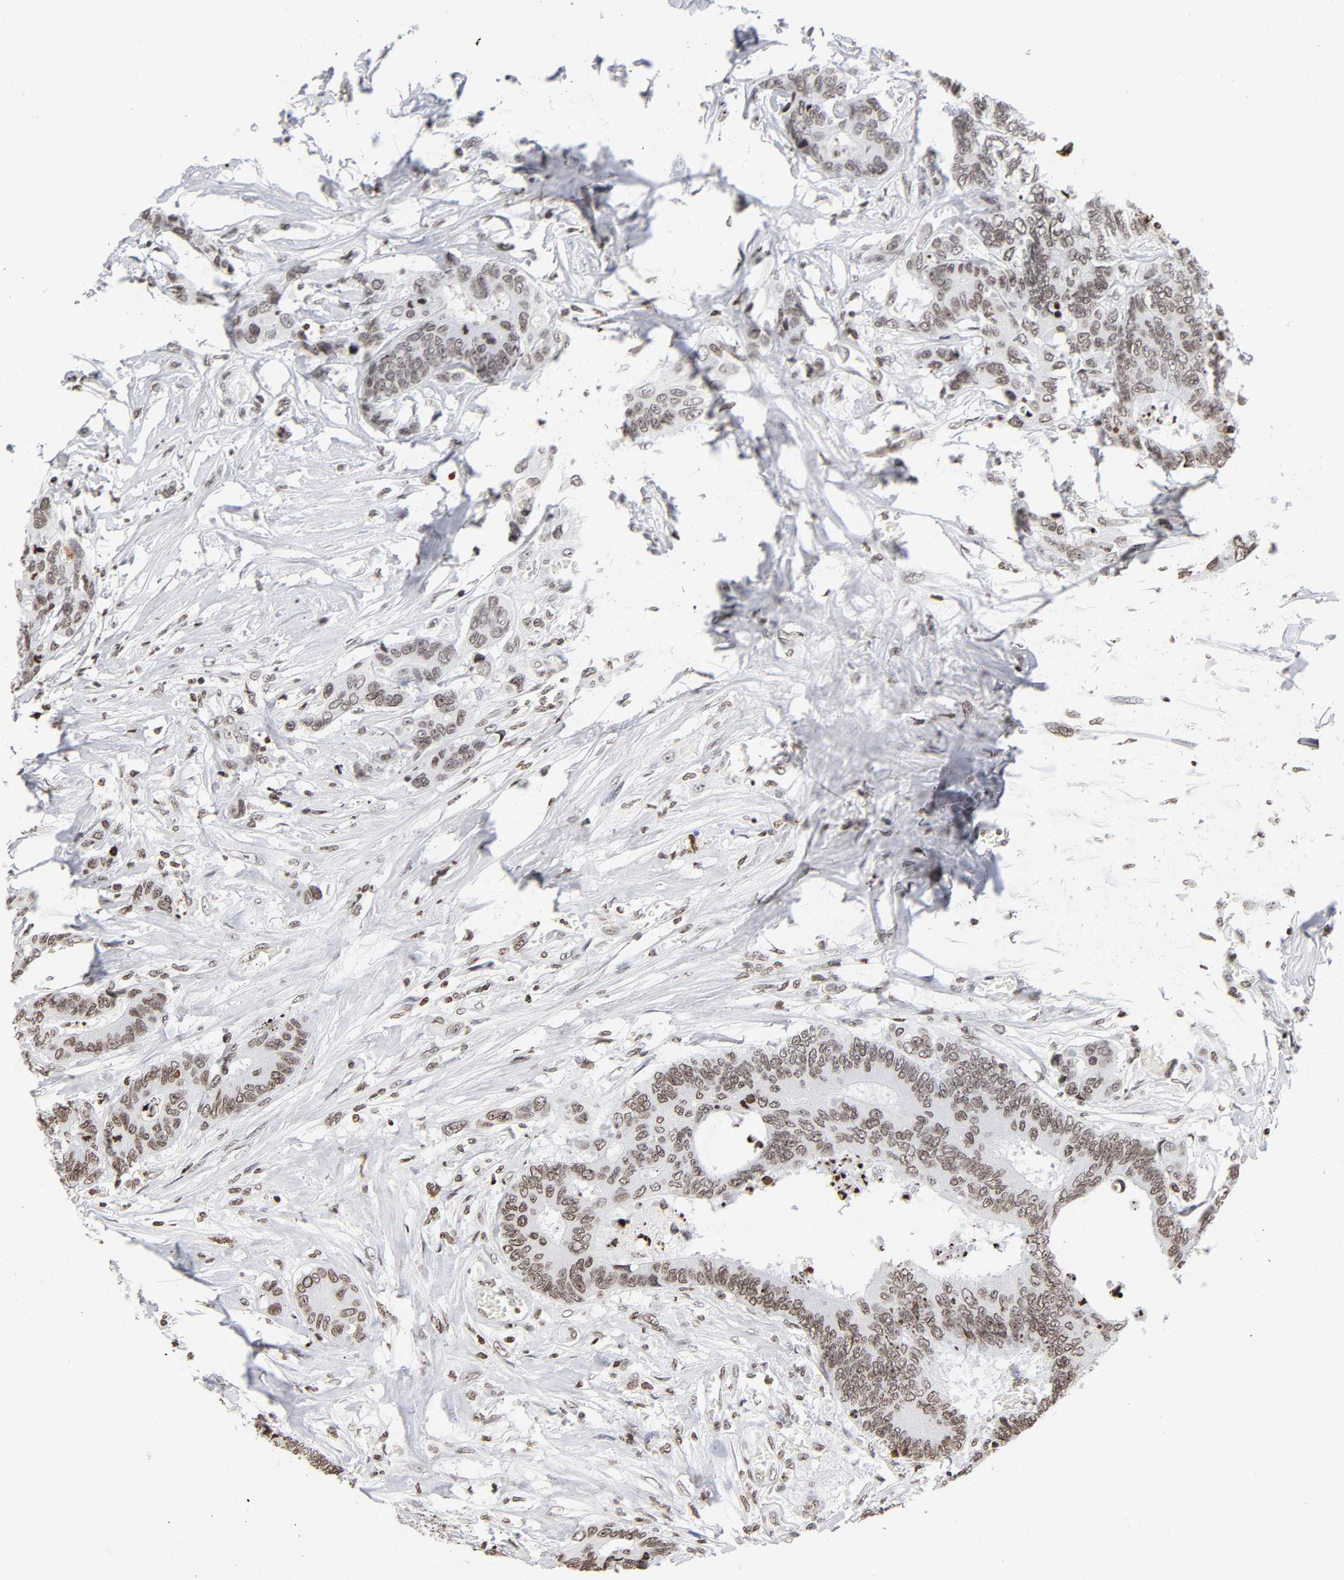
{"staining": {"intensity": "weak", "quantity": ">75%", "location": "nuclear"}, "tissue": "colorectal cancer", "cell_type": "Tumor cells", "image_type": "cancer", "snomed": [{"axis": "morphology", "description": "Adenocarcinoma, NOS"}, {"axis": "topography", "description": "Rectum"}], "caption": "Protein expression analysis of adenocarcinoma (colorectal) displays weak nuclear staining in approximately >75% of tumor cells.", "gene": "H2AC12", "patient": {"sex": "male", "age": 55}}